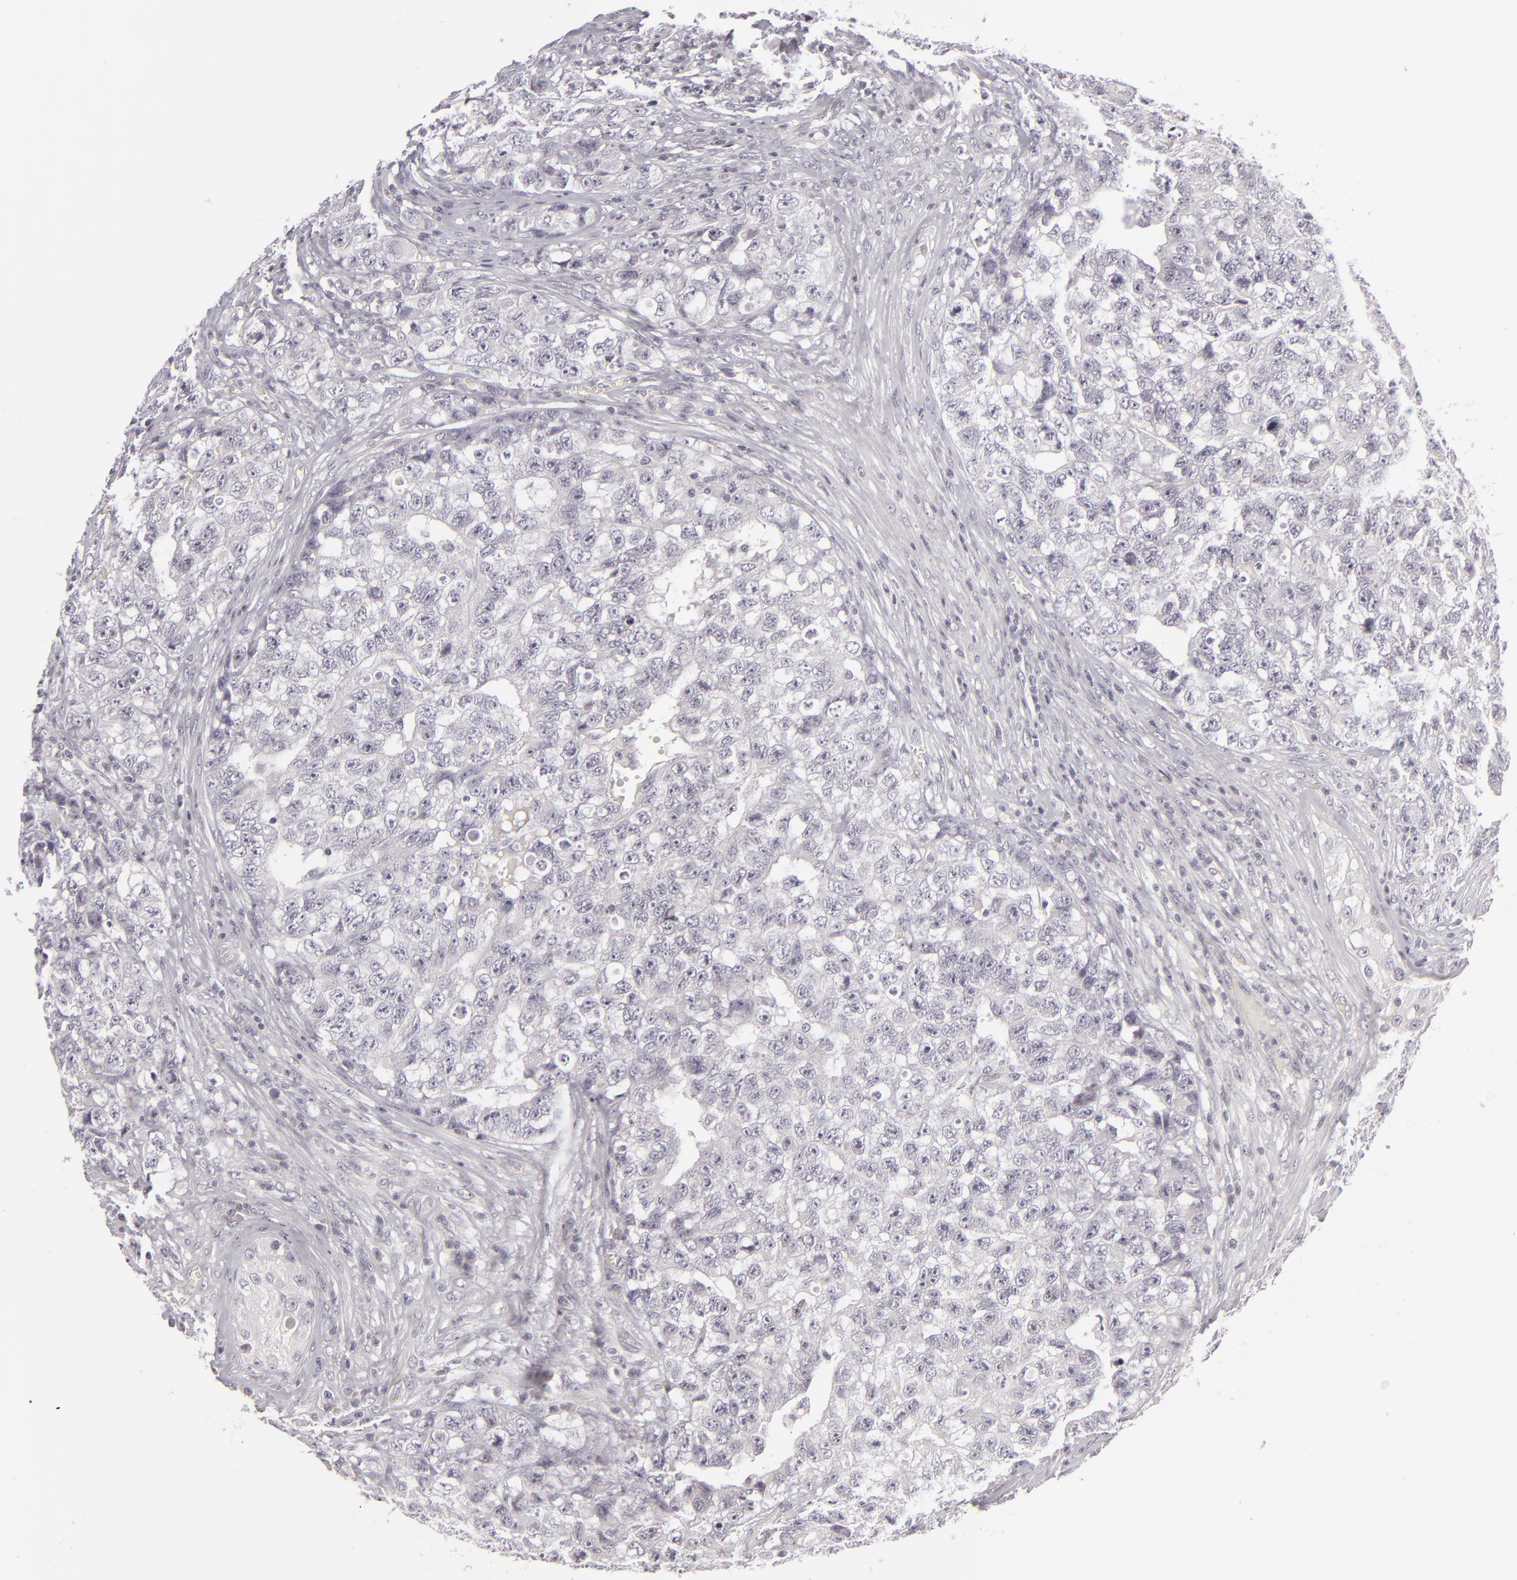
{"staining": {"intensity": "negative", "quantity": "none", "location": "none"}, "tissue": "testis cancer", "cell_type": "Tumor cells", "image_type": "cancer", "snomed": [{"axis": "morphology", "description": "Carcinoma, Embryonal, NOS"}, {"axis": "topography", "description": "Testis"}], "caption": "Tumor cells are negative for brown protein staining in testis embryonal carcinoma. (DAB IHC visualized using brightfield microscopy, high magnification).", "gene": "SIX1", "patient": {"sex": "male", "age": 31}}